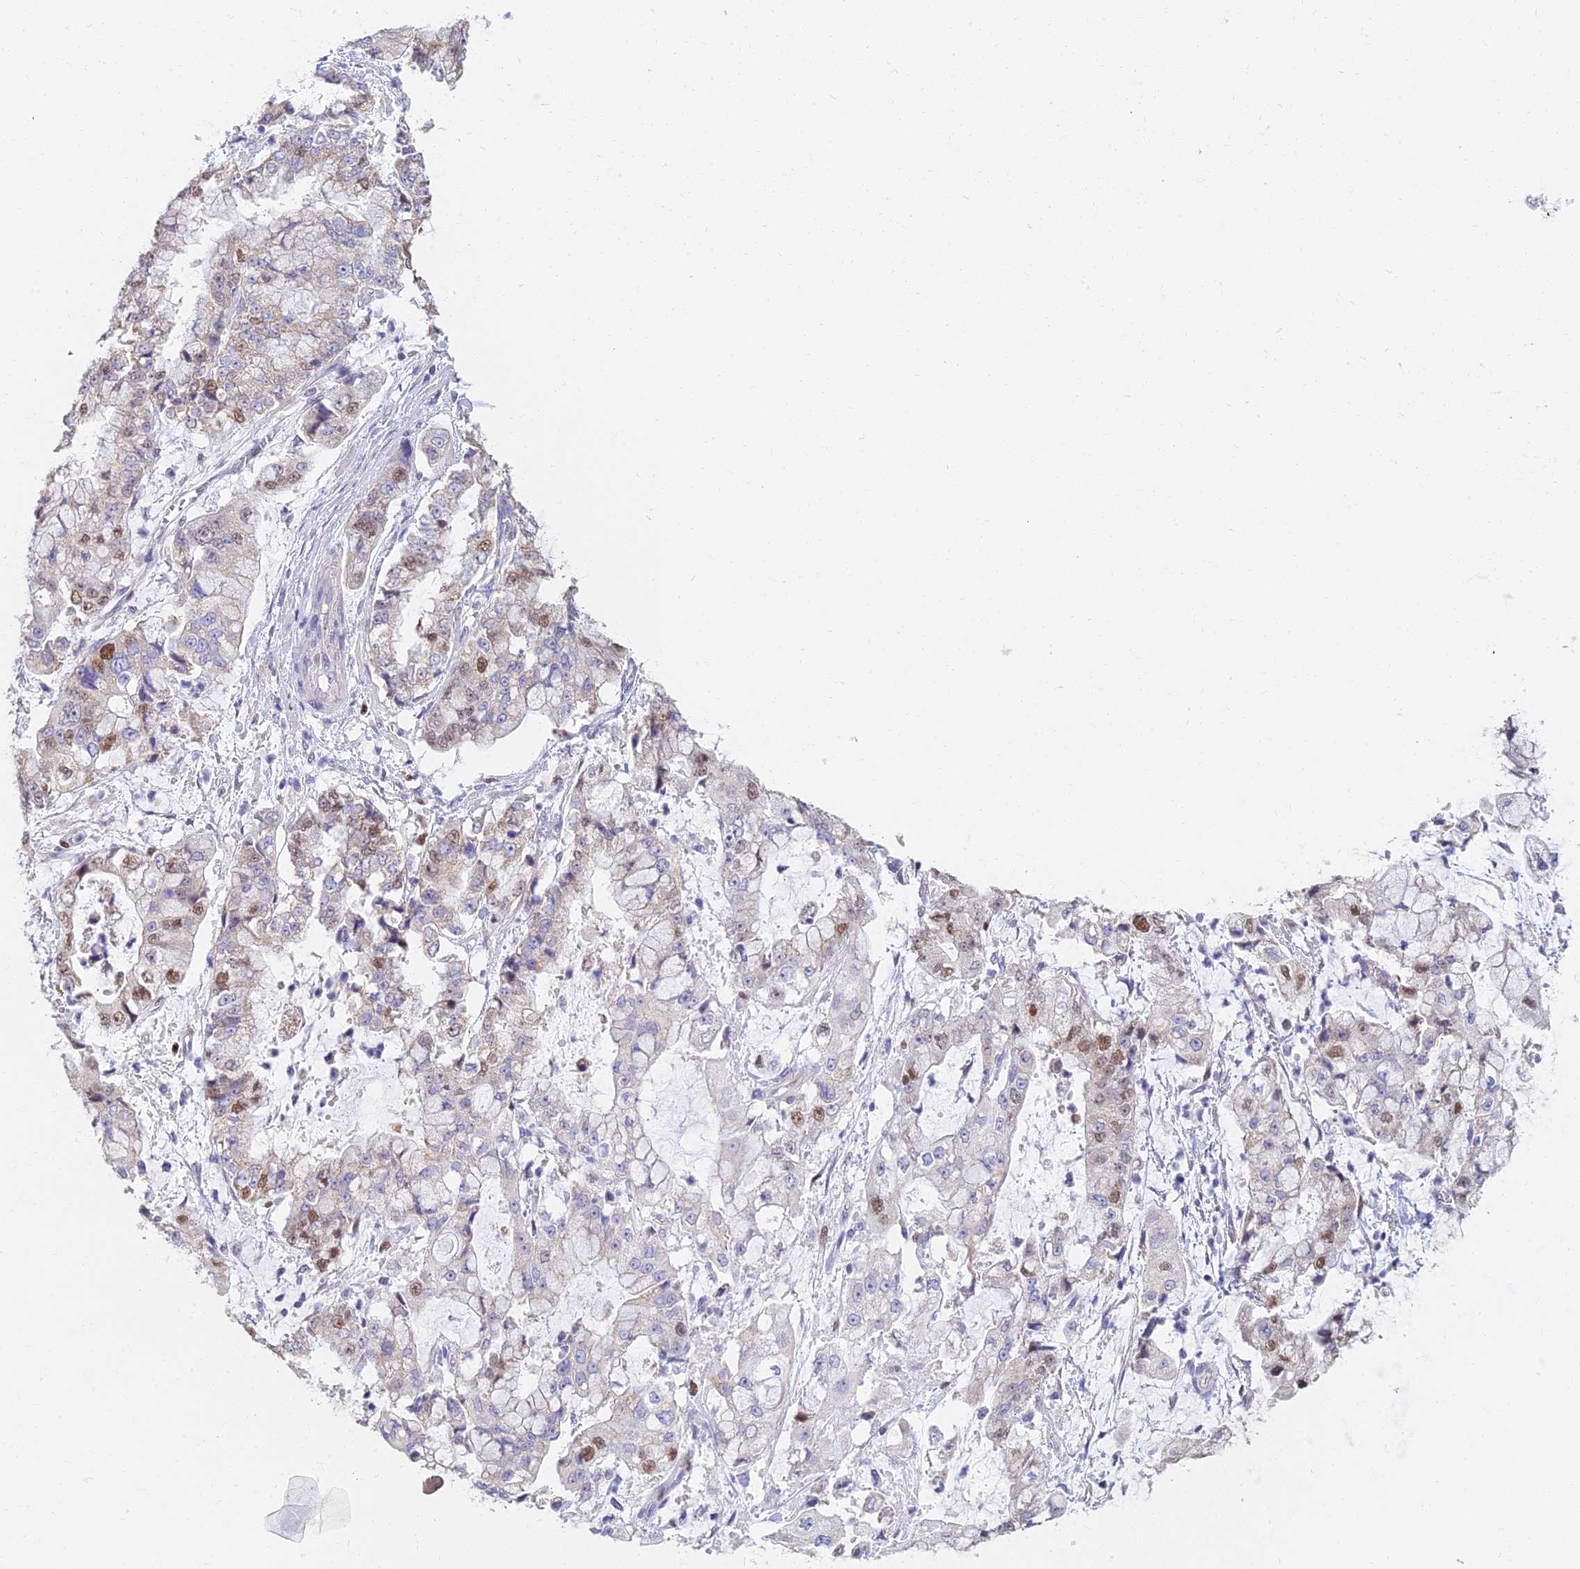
{"staining": {"intensity": "moderate", "quantity": "<25%", "location": "cytoplasmic/membranous,nuclear"}, "tissue": "stomach cancer", "cell_type": "Tumor cells", "image_type": "cancer", "snomed": [{"axis": "morphology", "description": "Adenocarcinoma, NOS"}, {"axis": "topography", "description": "Stomach"}], "caption": "Tumor cells reveal low levels of moderate cytoplasmic/membranous and nuclear positivity in approximately <25% of cells in stomach adenocarcinoma.", "gene": "MCM2", "patient": {"sex": "male", "age": 76}}